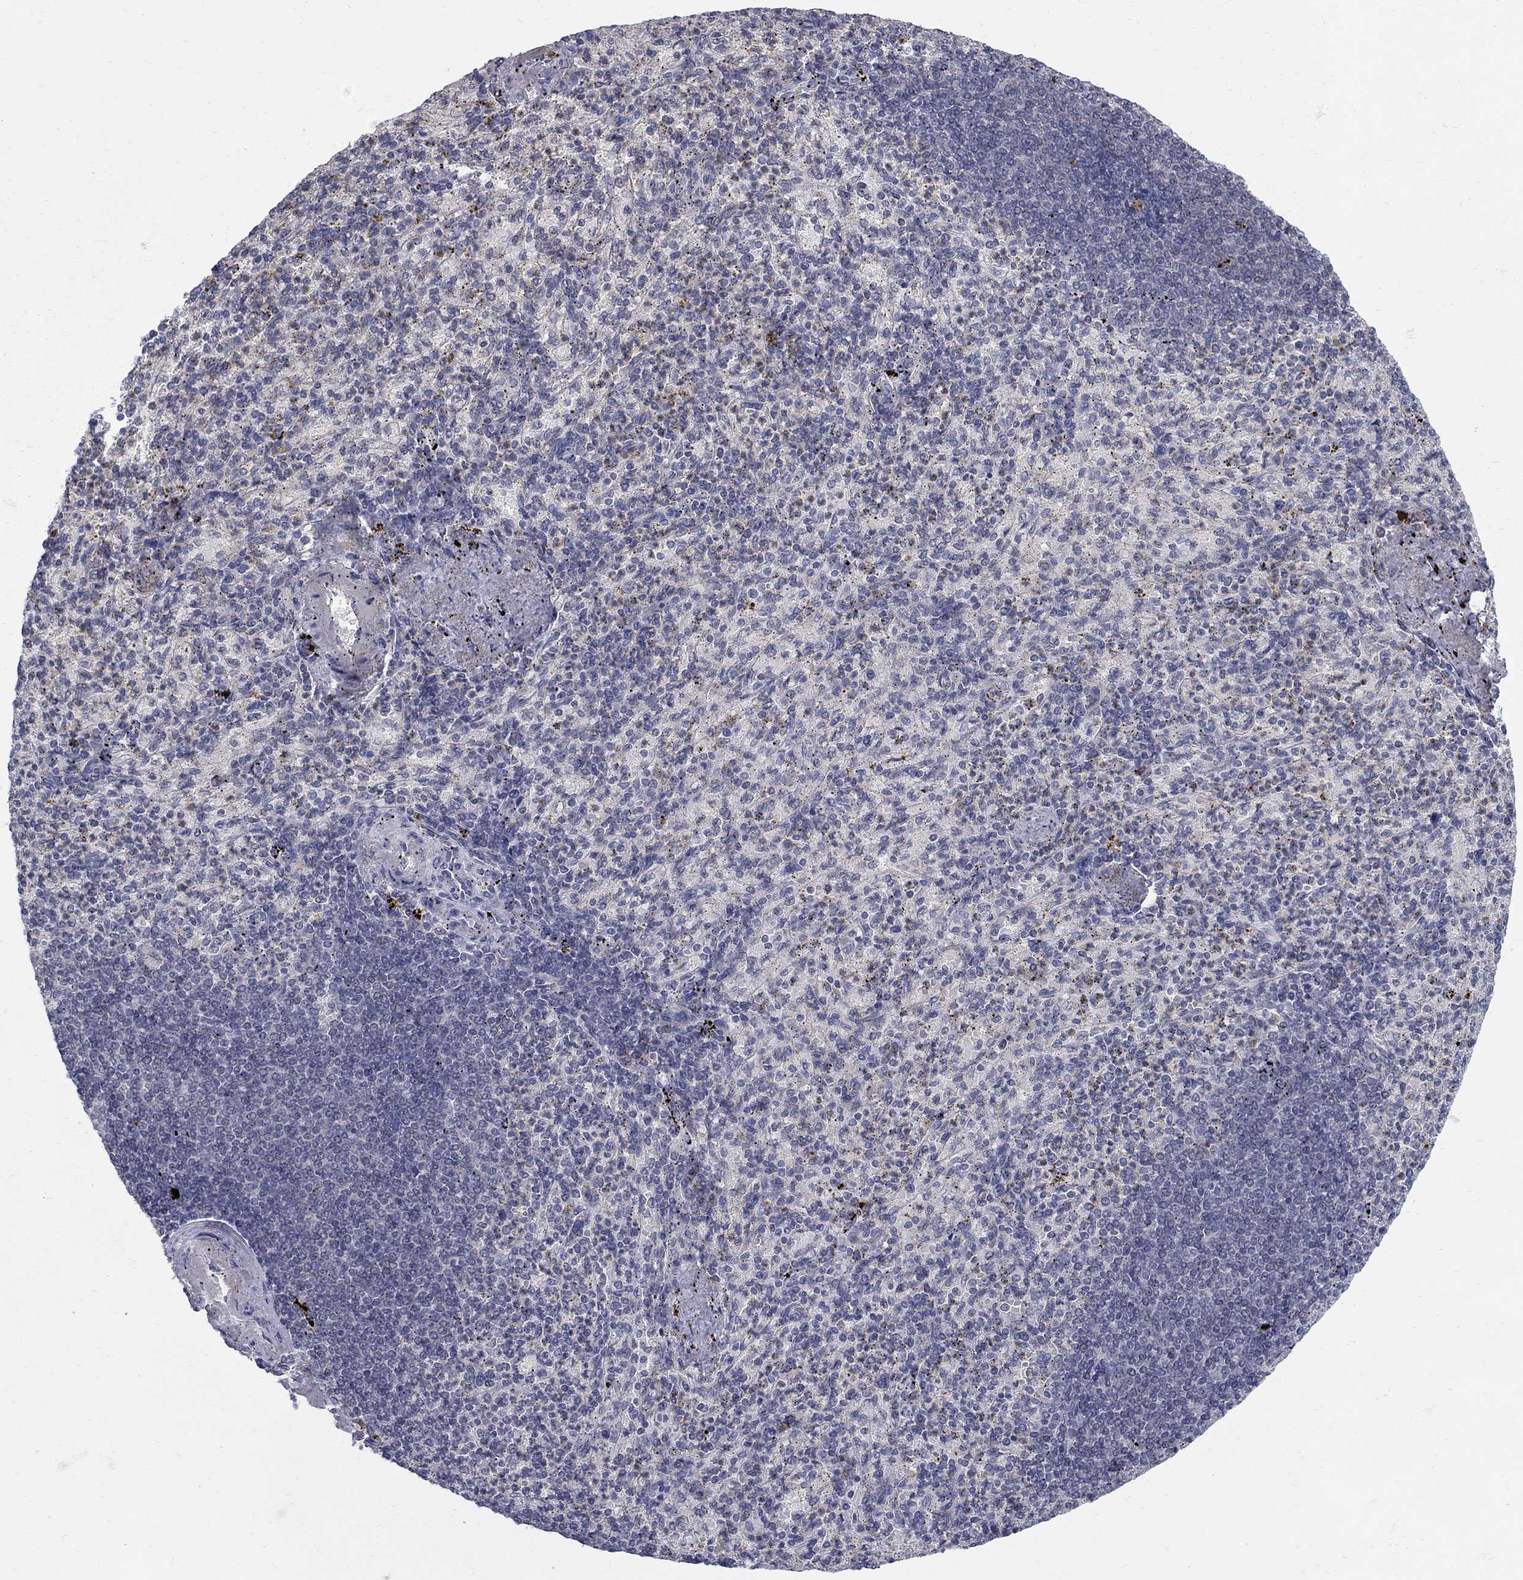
{"staining": {"intensity": "negative", "quantity": "none", "location": "none"}, "tissue": "spleen", "cell_type": "Cells in red pulp", "image_type": "normal", "snomed": [{"axis": "morphology", "description": "Normal tissue, NOS"}, {"axis": "topography", "description": "Spleen"}], "caption": "Immunohistochemical staining of benign human spleen reveals no significant expression in cells in red pulp.", "gene": "PANK3", "patient": {"sex": "female", "age": 74}}